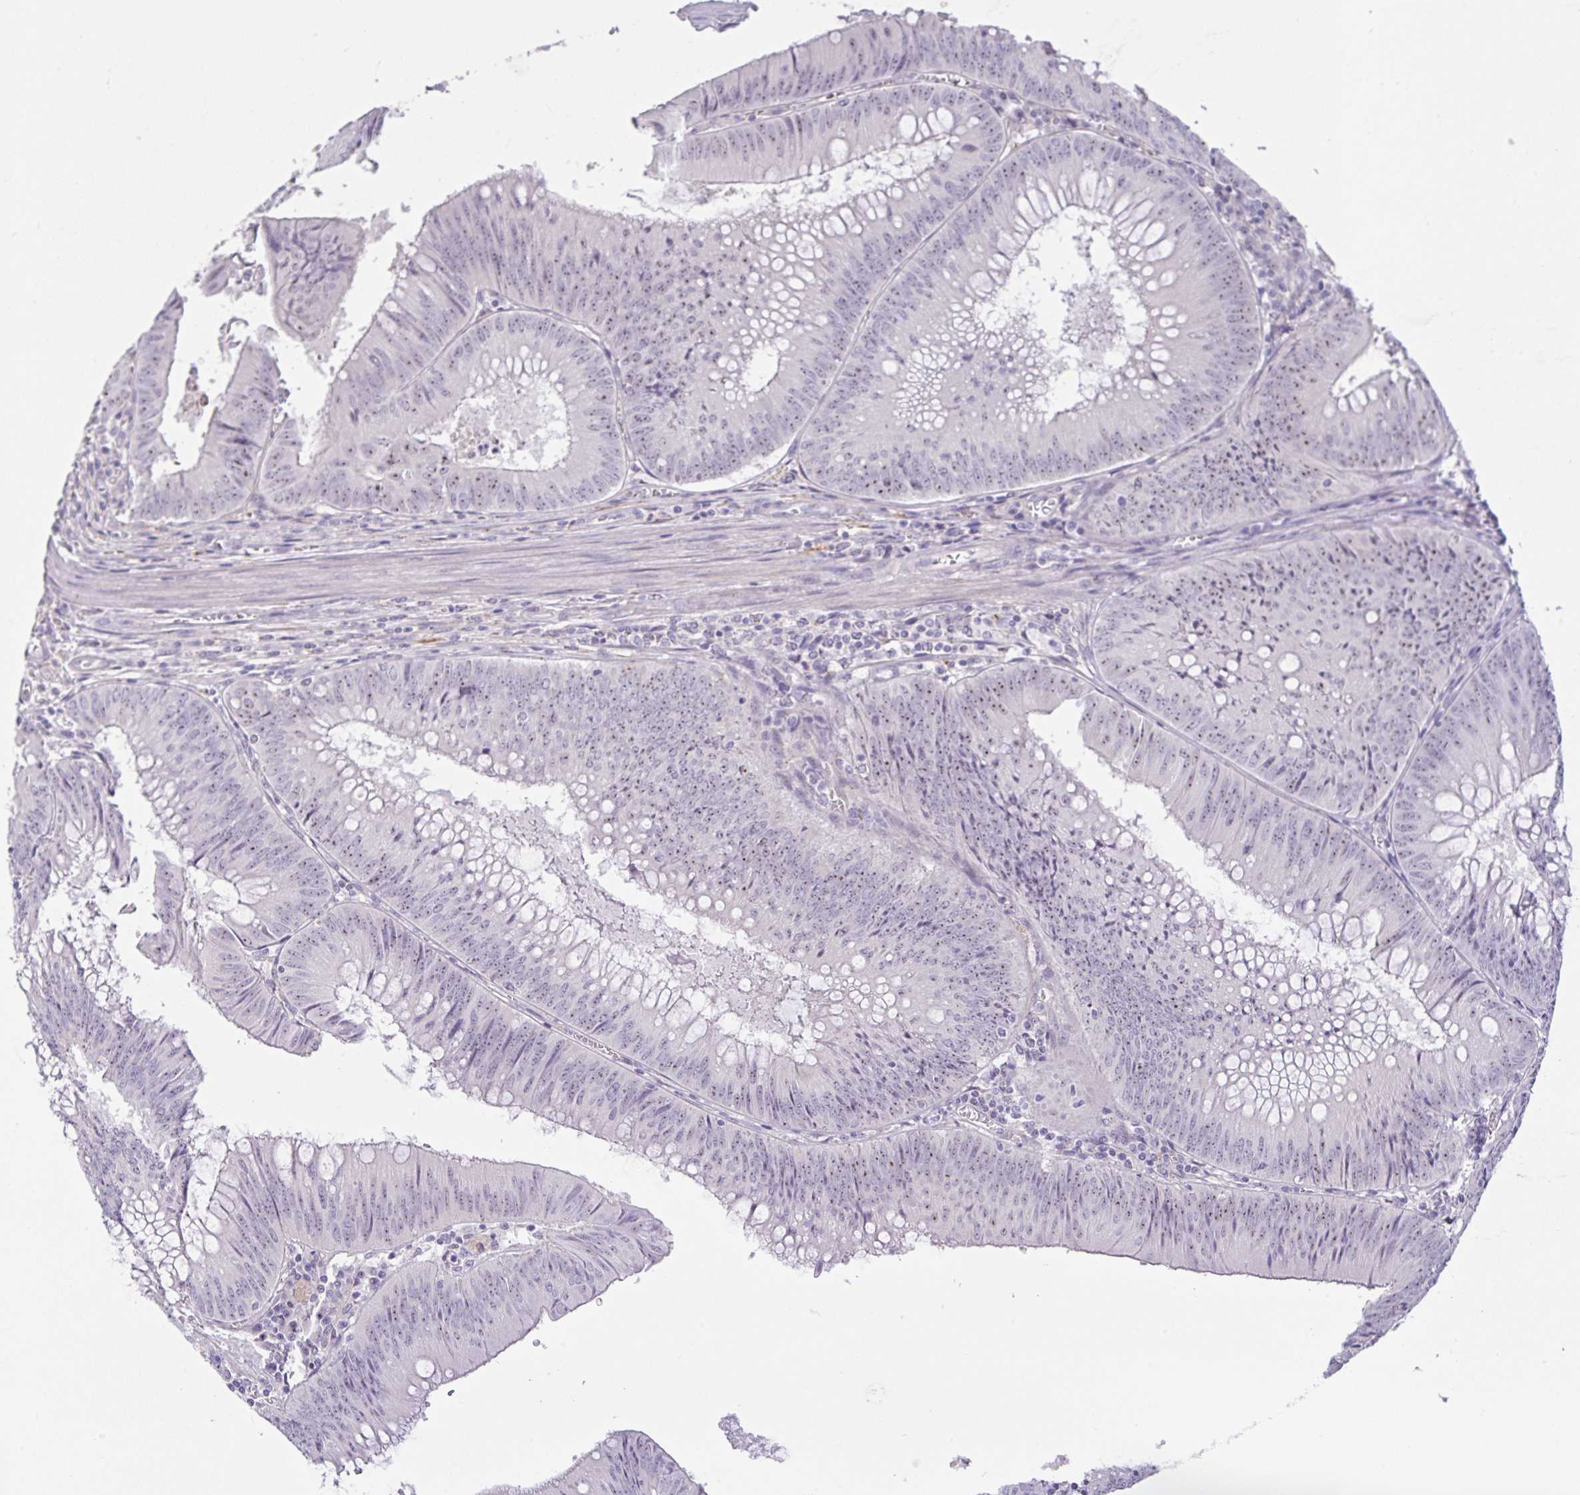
{"staining": {"intensity": "weak", "quantity": "25%-75%", "location": "nuclear"}, "tissue": "colorectal cancer", "cell_type": "Tumor cells", "image_type": "cancer", "snomed": [{"axis": "morphology", "description": "Adenocarcinoma, NOS"}, {"axis": "topography", "description": "Rectum"}], "caption": "This image demonstrates immunohistochemistry (IHC) staining of human colorectal cancer (adenocarcinoma), with low weak nuclear expression in about 25%-75% of tumor cells.", "gene": "MXRA8", "patient": {"sex": "female", "age": 72}}